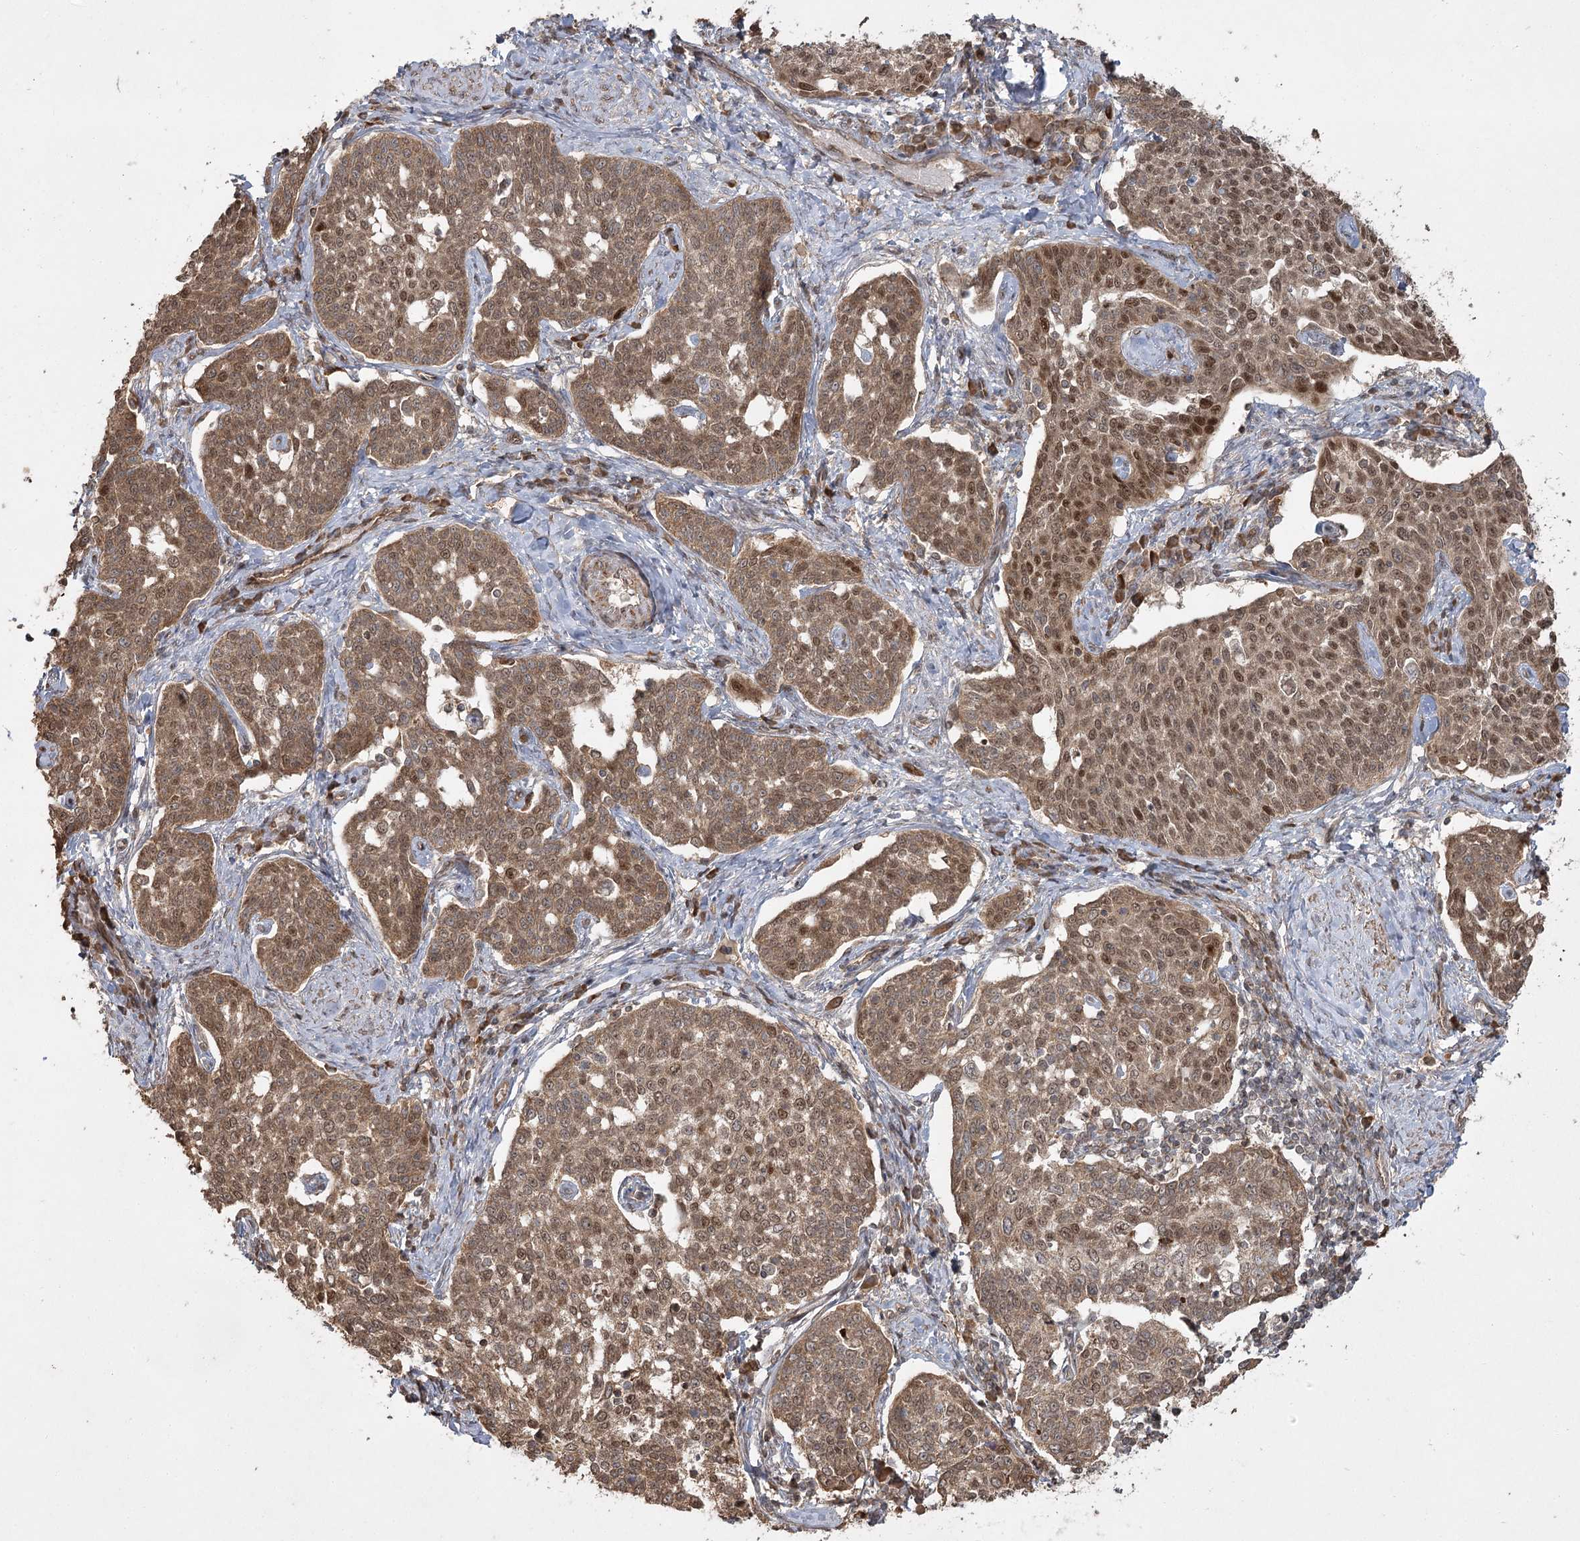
{"staining": {"intensity": "moderate", "quantity": ">75%", "location": "cytoplasmic/membranous,nuclear"}, "tissue": "cervical cancer", "cell_type": "Tumor cells", "image_type": "cancer", "snomed": [{"axis": "morphology", "description": "Squamous cell carcinoma, NOS"}, {"axis": "topography", "description": "Cervix"}], "caption": "High-magnification brightfield microscopy of cervical cancer (squamous cell carcinoma) stained with DAB (3,3'-diaminobenzidine) (brown) and counterstained with hematoxylin (blue). tumor cells exhibit moderate cytoplasmic/membranous and nuclear positivity is seen in approximately>75% of cells.", "gene": "CPLANE1", "patient": {"sex": "female", "age": 34}}